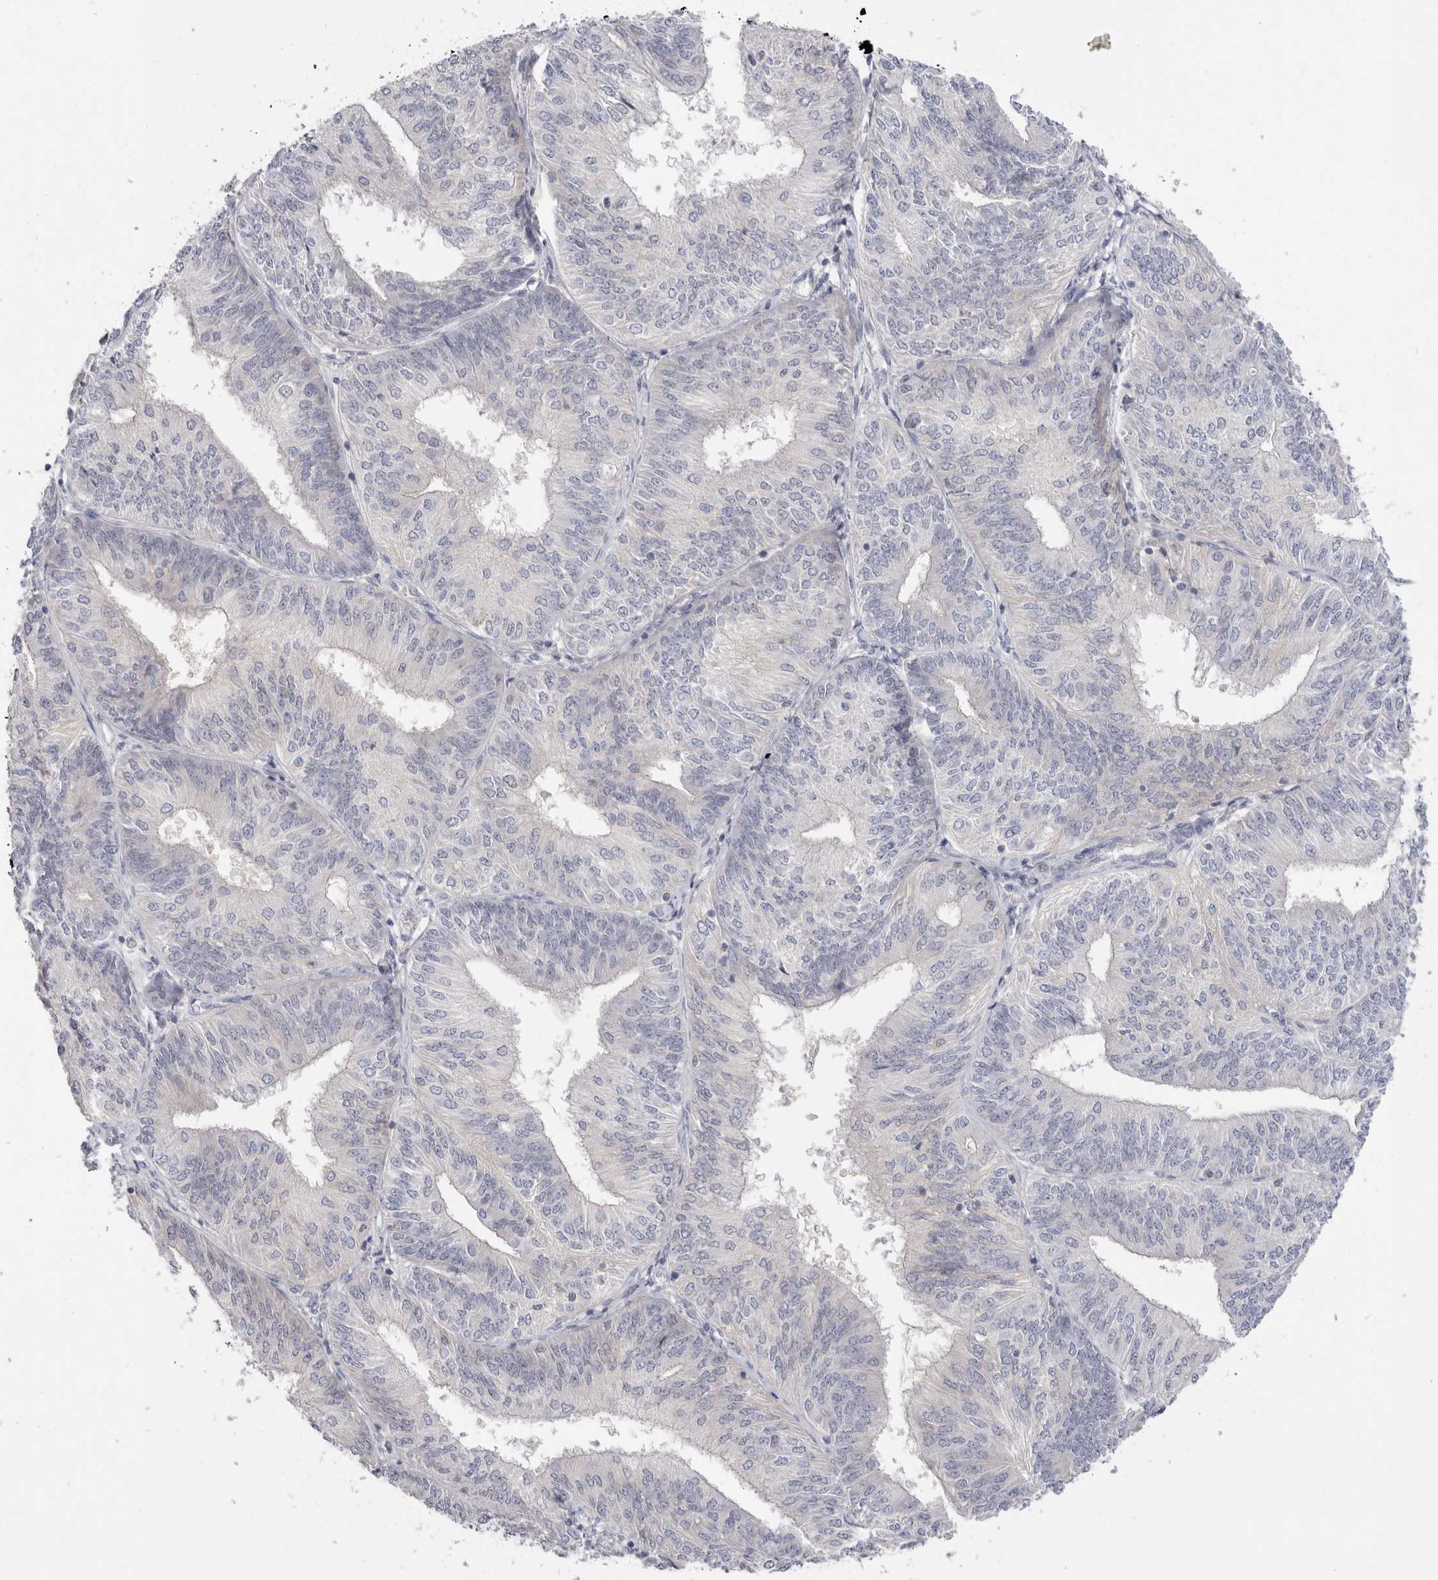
{"staining": {"intensity": "negative", "quantity": "none", "location": "none"}, "tissue": "endometrial cancer", "cell_type": "Tumor cells", "image_type": "cancer", "snomed": [{"axis": "morphology", "description": "Adenocarcinoma, NOS"}, {"axis": "topography", "description": "Endometrium"}], "caption": "This is an immunohistochemistry histopathology image of human endometrial cancer. There is no staining in tumor cells.", "gene": "SPINK2", "patient": {"sex": "female", "age": 58}}